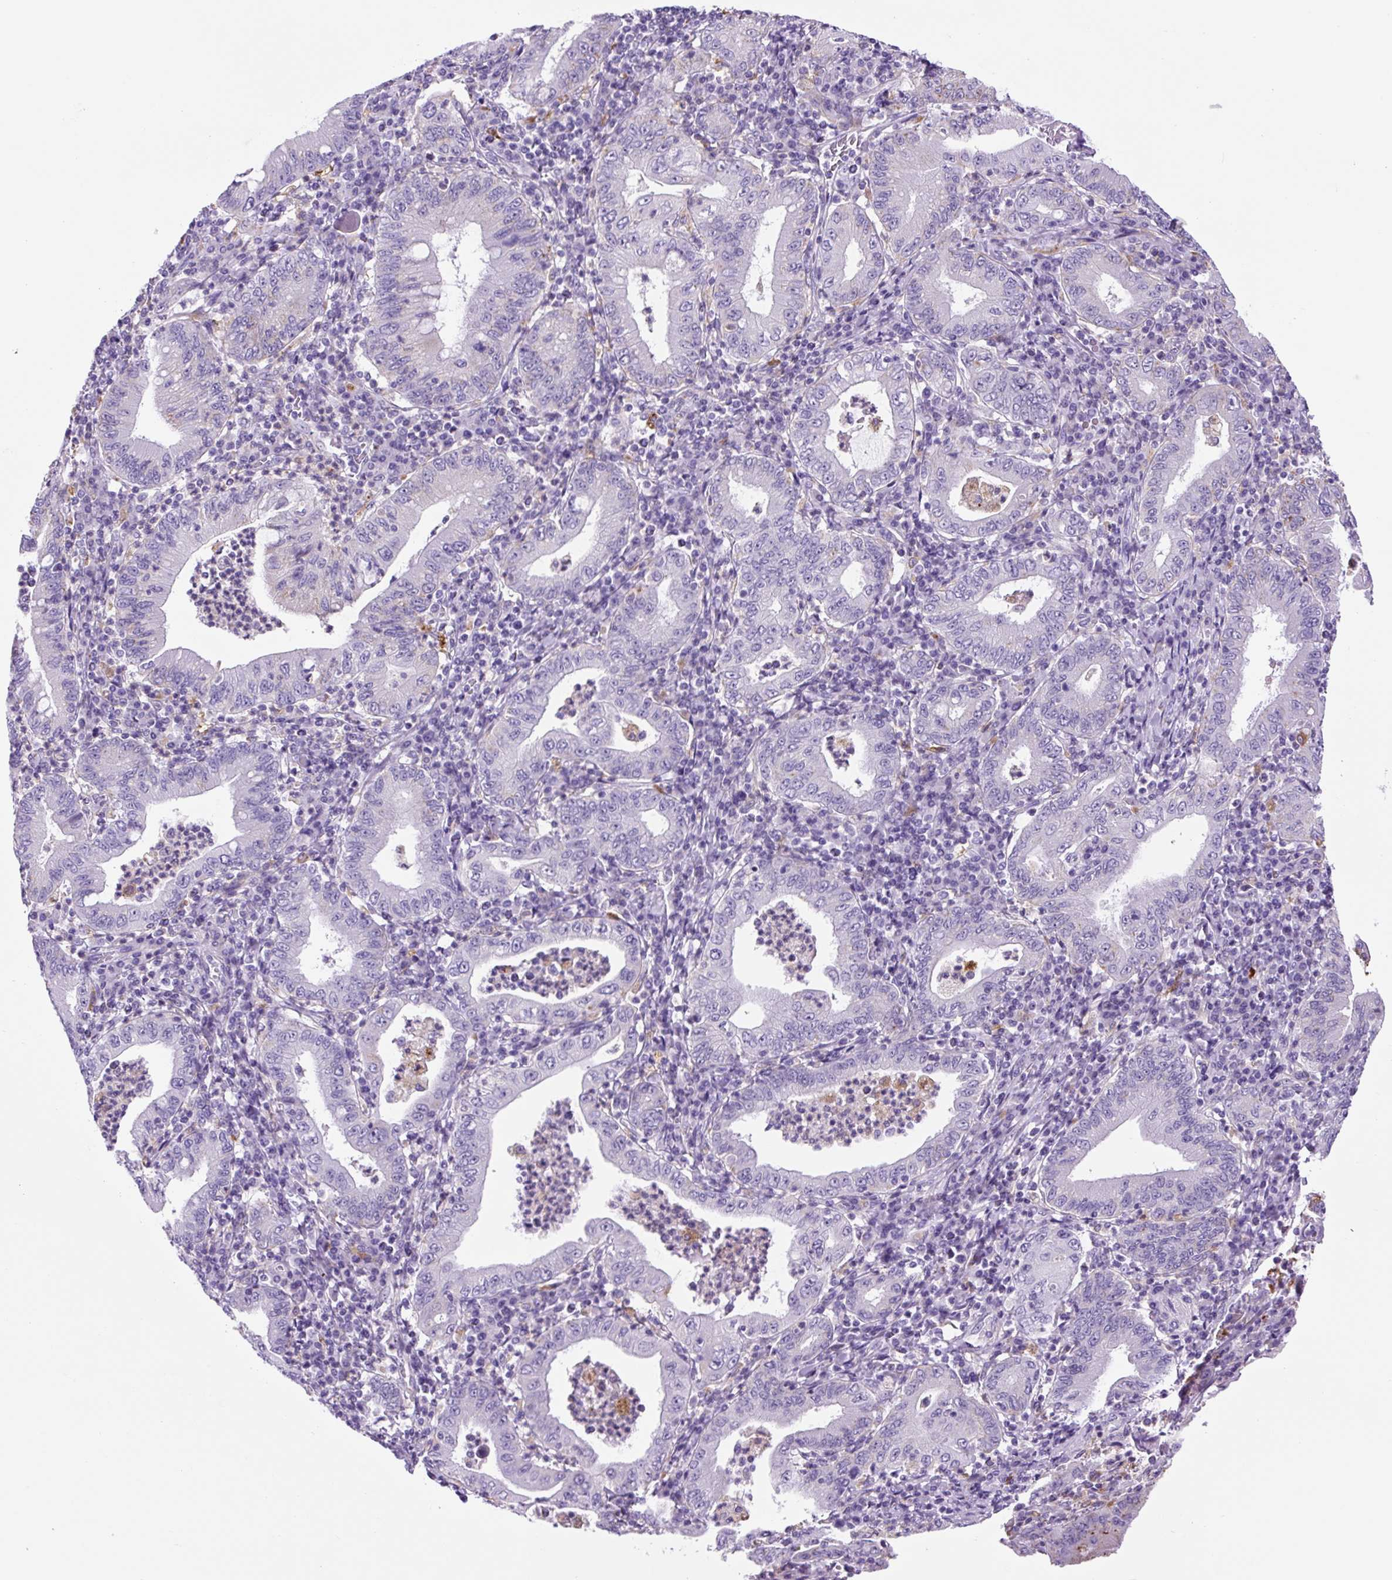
{"staining": {"intensity": "negative", "quantity": "none", "location": "none"}, "tissue": "stomach cancer", "cell_type": "Tumor cells", "image_type": "cancer", "snomed": [{"axis": "morphology", "description": "Normal tissue, NOS"}, {"axis": "morphology", "description": "Adenocarcinoma, NOS"}, {"axis": "topography", "description": "Esophagus"}, {"axis": "topography", "description": "Stomach, upper"}, {"axis": "topography", "description": "Peripheral nerve tissue"}], "caption": "Immunohistochemistry (IHC) of human adenocarcinoma (stomach) reveals no staining in tumor cells.", "gene": "LCN10", "patient": {"sex": "male", "age": 62}}